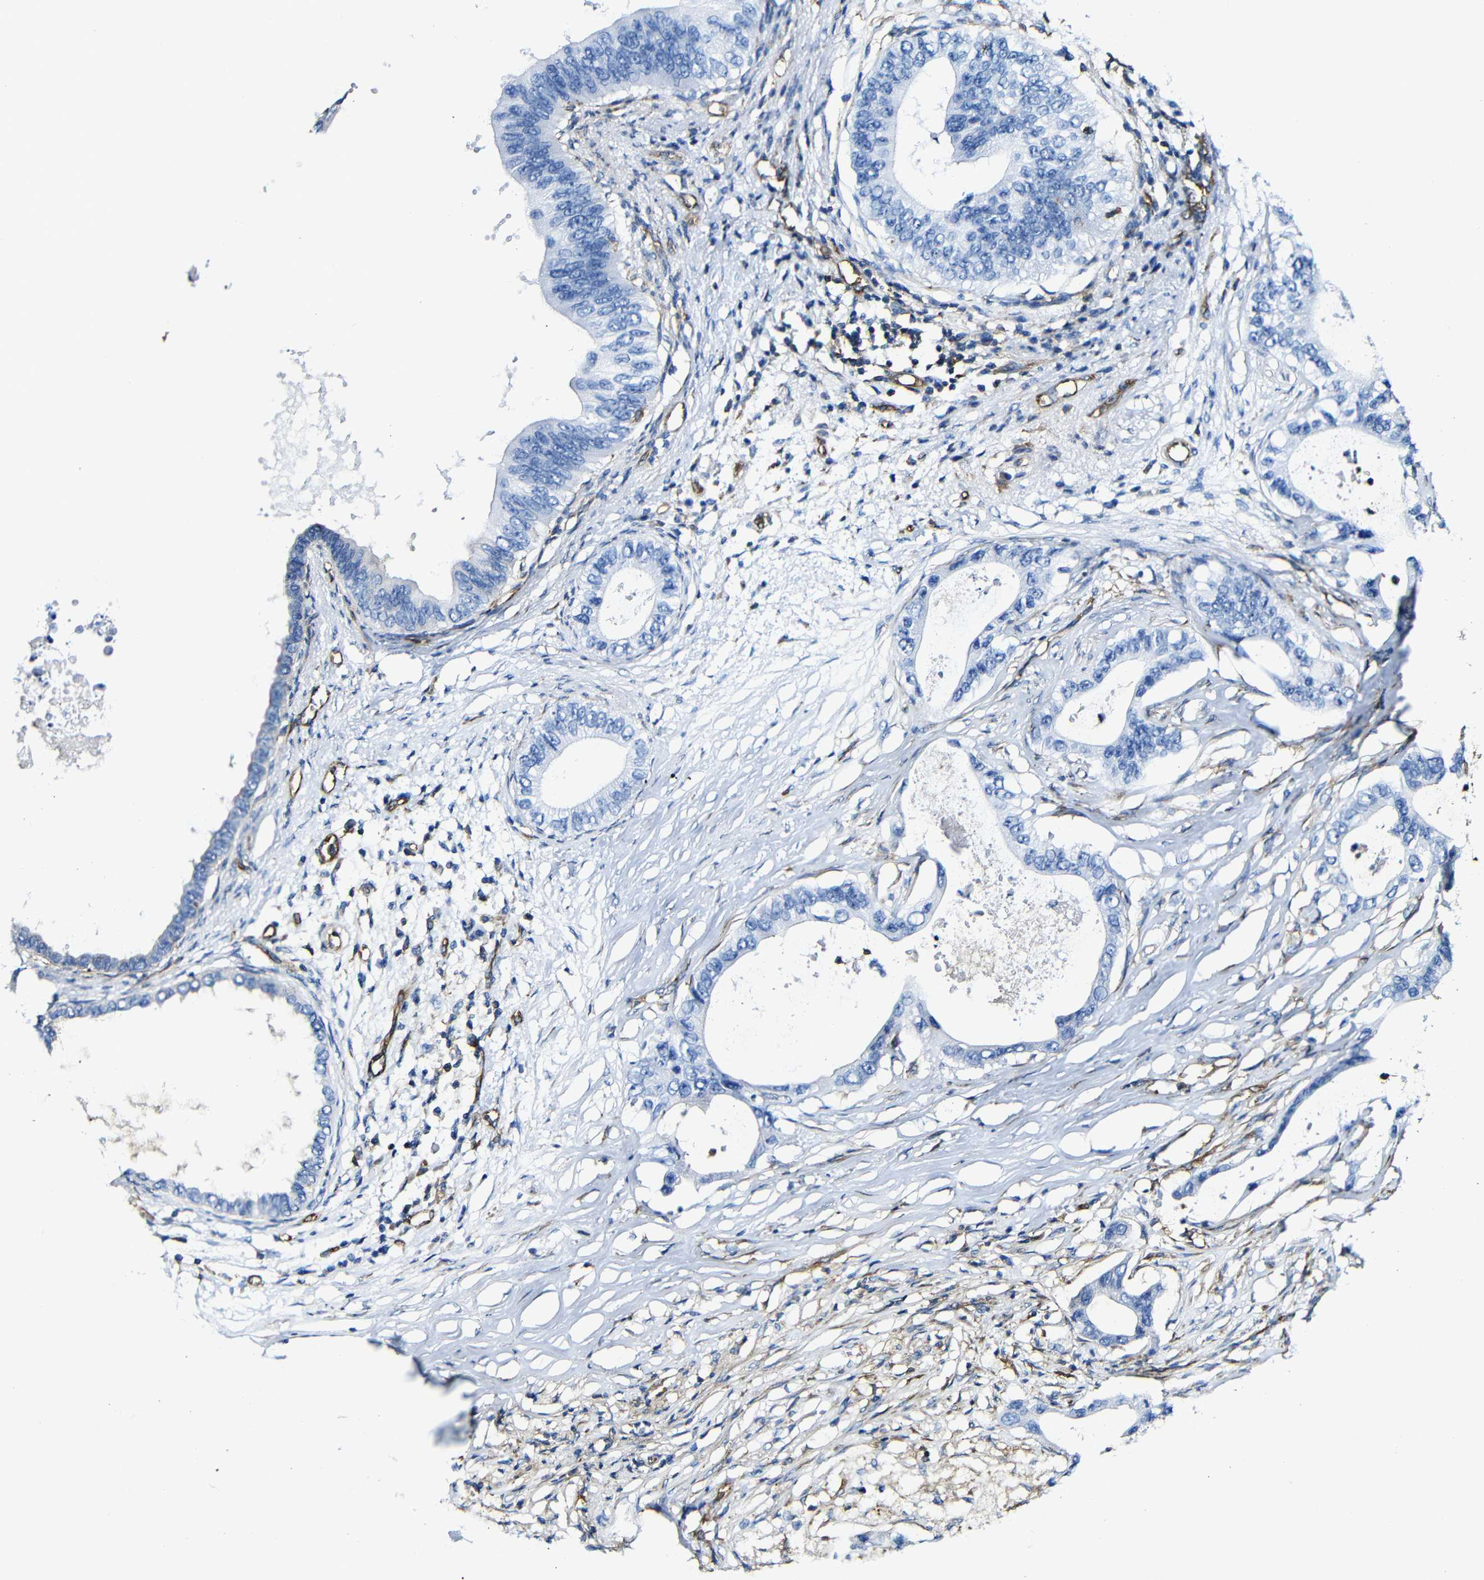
{"staining": {"intensity": "negative", "quantity": "none", "location": "none"}, "tissue": "pancreatic cancer", "cell_type": "Tumor cells", "image_type": "cancer", "snomed": [{"axis": "morphology", "description": "Adenocarcinoma, NOS"}, {"axis": "topography", "description": "Pancreas"}], "caption": "Human adenocarcinoma (pancreatic) stained for a protein using immunohistochemistry reveals no expression in tumor cells.", "gene": "MSN", "patient": {"sex": "male", "age": 77}}